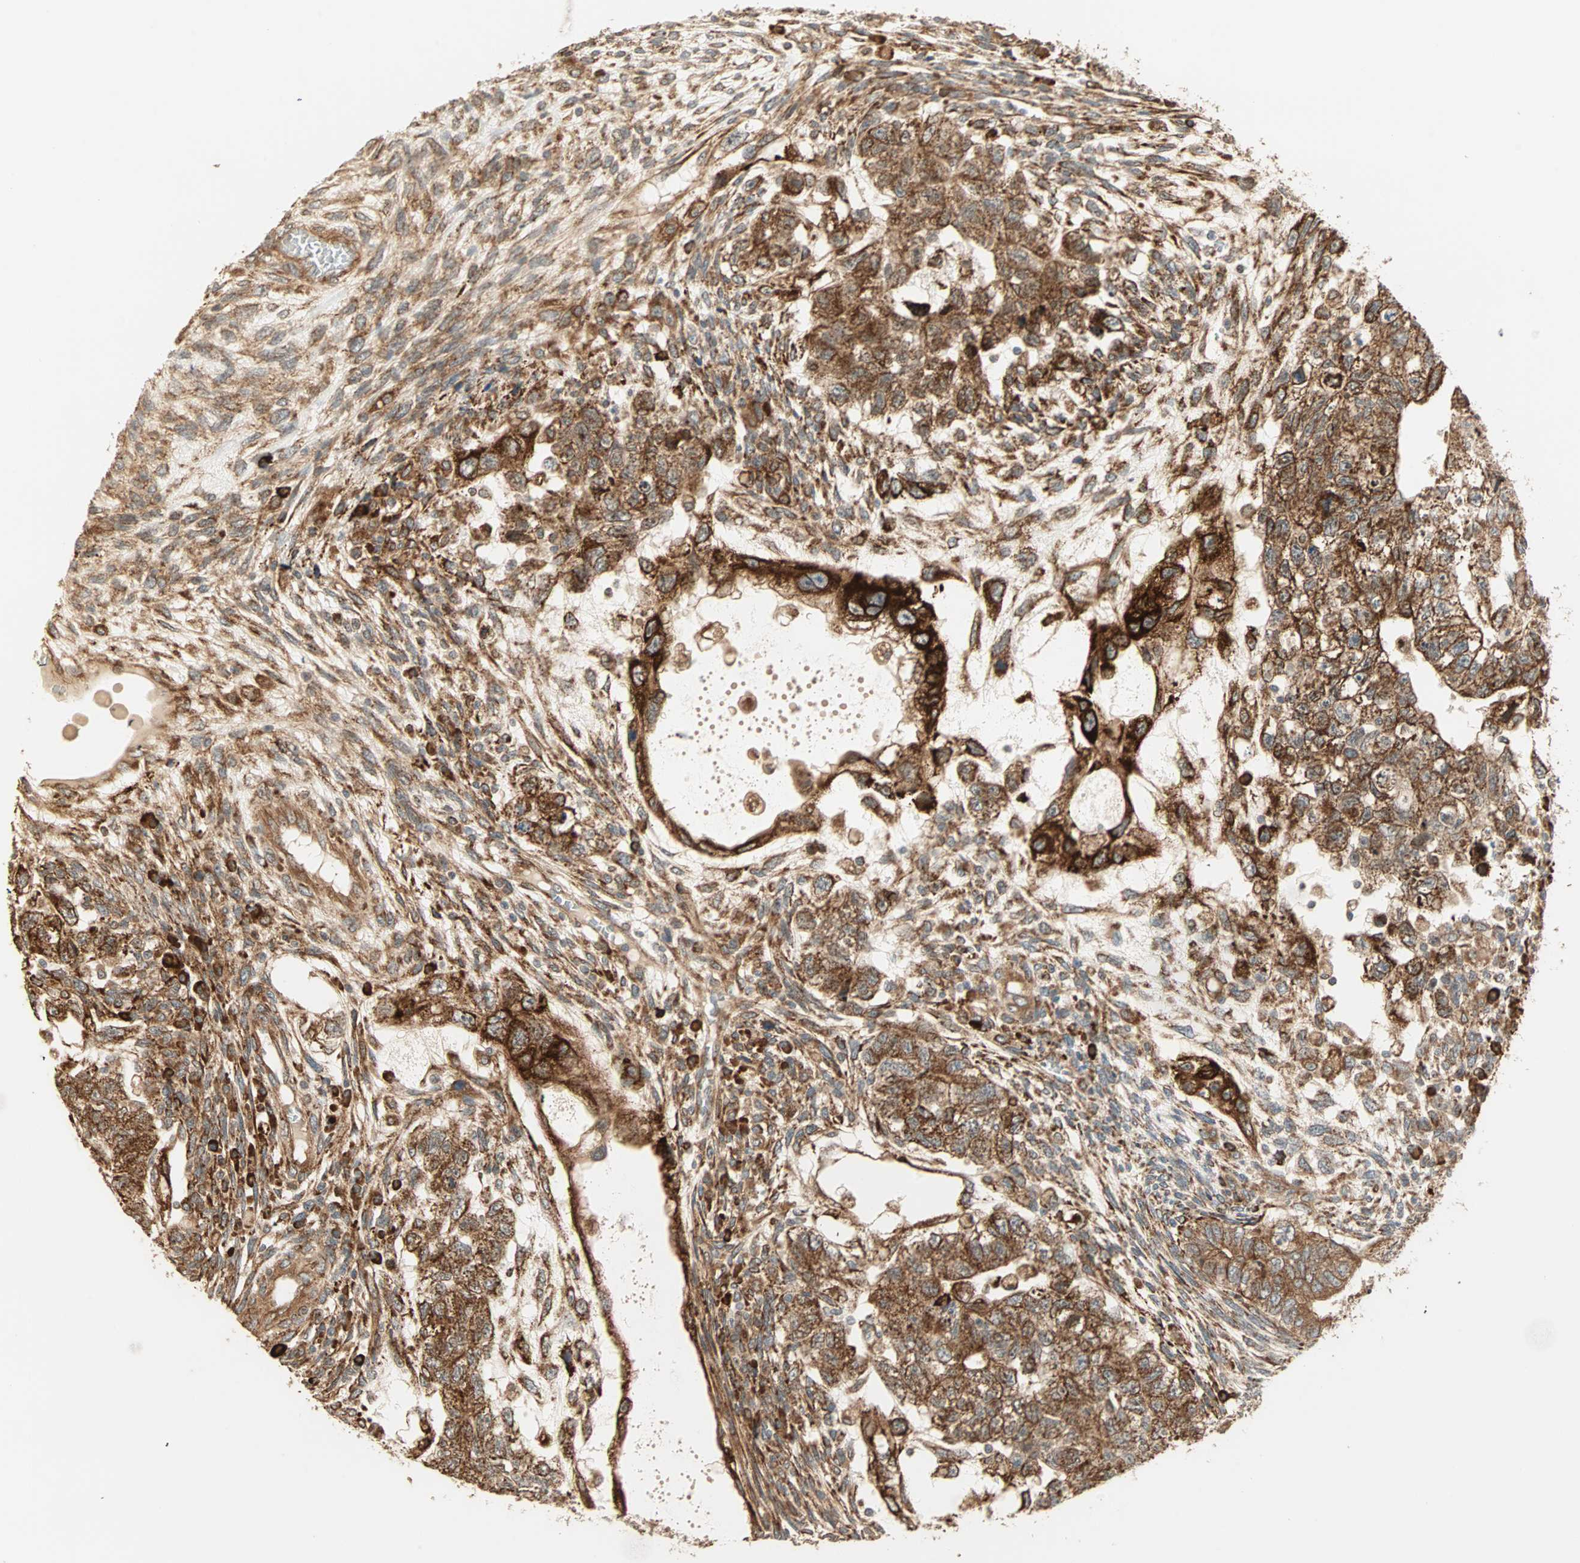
{"staining": {"intensity": "strong", "quantity": ">75%", "location": "cytoplasmic/membranous"}, "tissue": "testis cancer", "cell_type": "Tumor cells", "image_type": "cancer", "snomed": [{"axis": "morphology", "description": "Normal tissue, NOS"}, {"axis": "morphology", "description": "Carcinoma, Embryonal, NOS"}, {"axis": "topography", "description": "Testis"}], "caption": "Testis cancer (embryonal carcinoma) stained with a brown dye displays strong cytoplasmic/membranous positive staining in approximately >75% of tumor cells.", "gene": "P4HA1", "patient": {"sex": "male", "age": 36}}